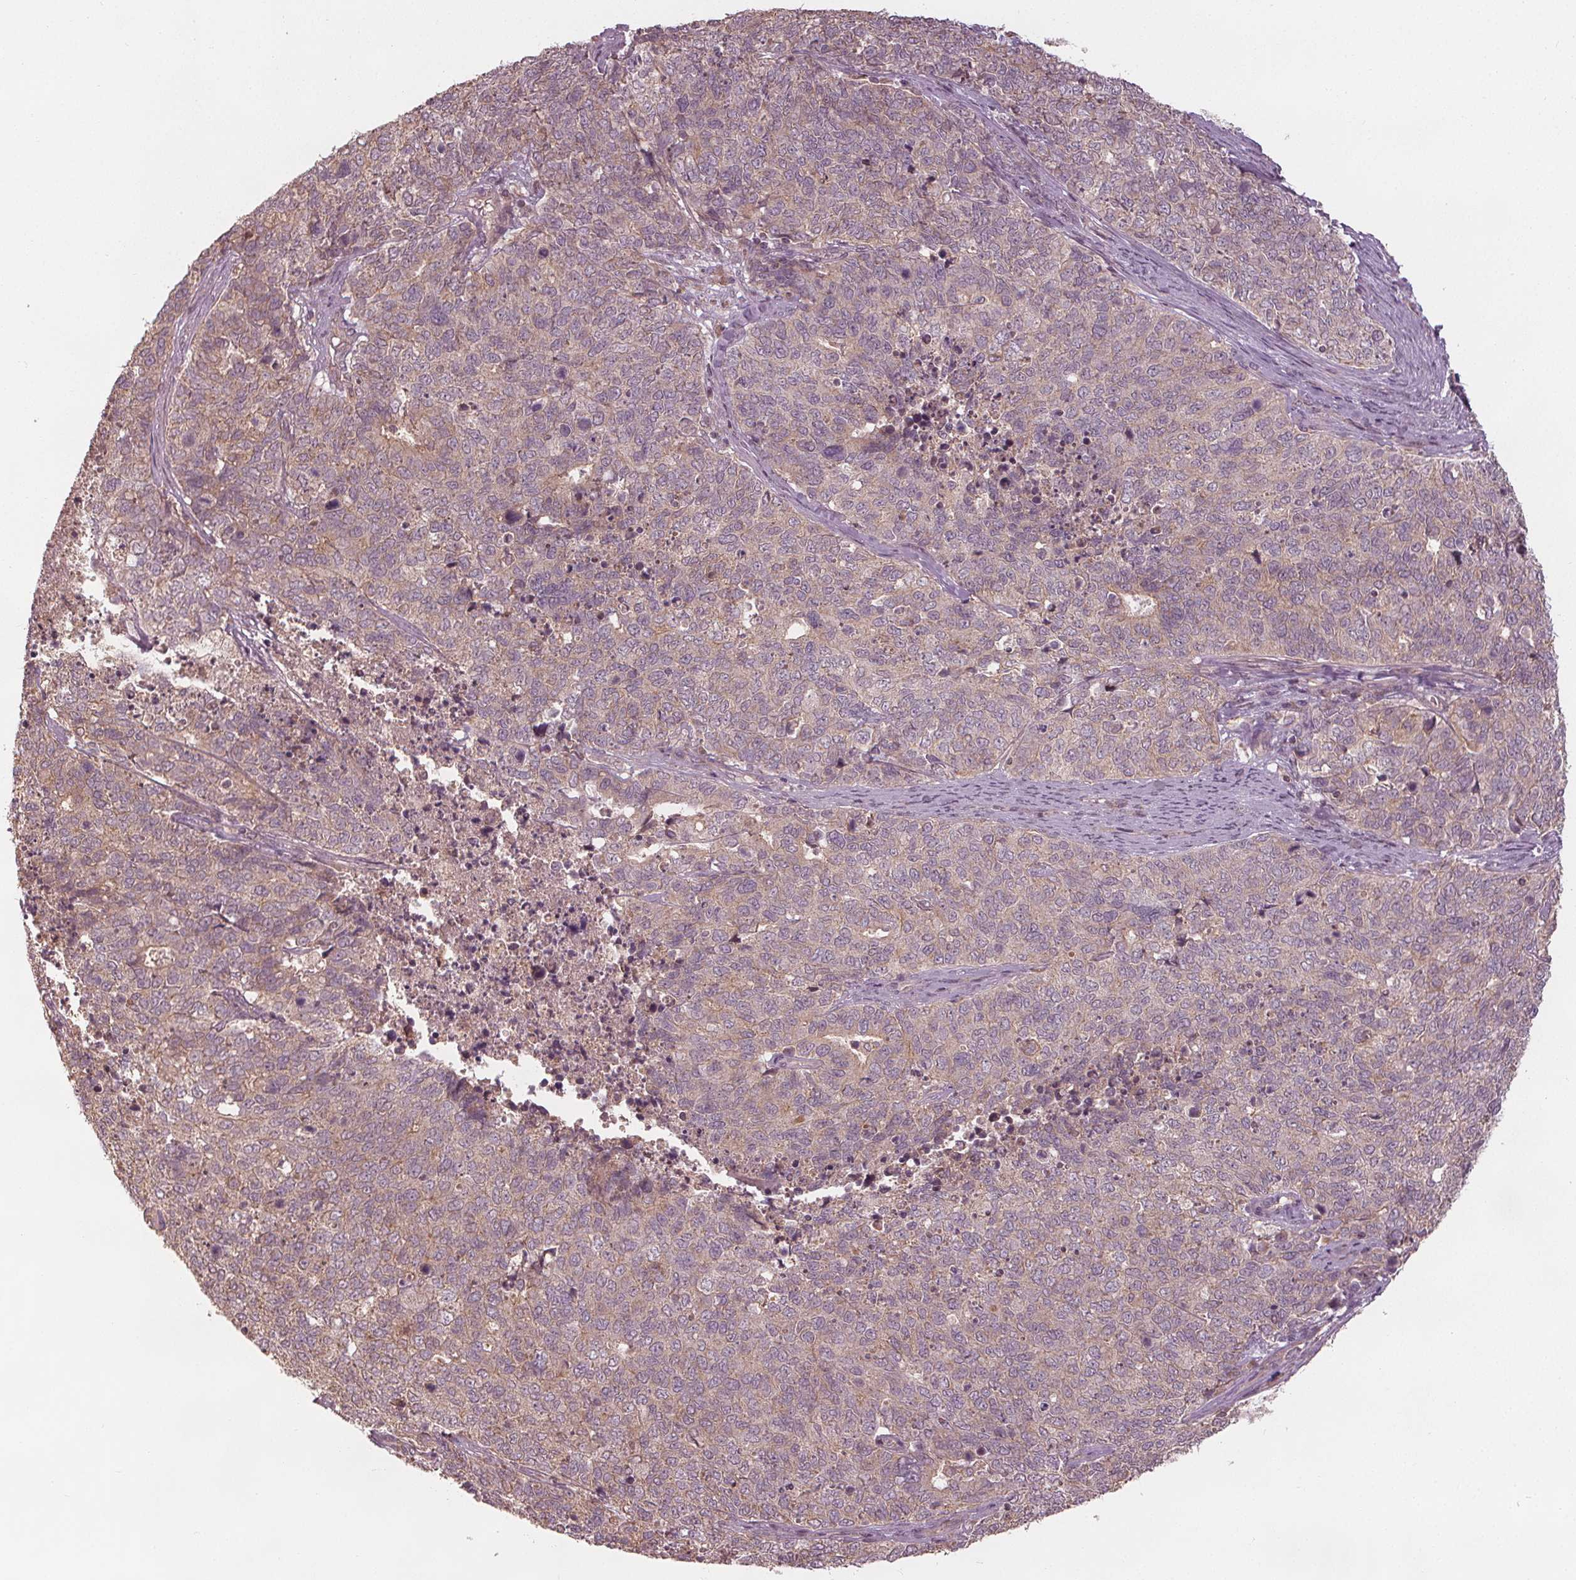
{"staining": {"intensity": "weak", "quantity": "25%-75%", "location": "cytoplasmic/membranous"}, "tissue": "cervical cancer", "cell_type": "Tumor cells", "image_type": "cancer", "snomed": [{"axis": "morphology", "description": "Adenocarcinoma, NOS"}, {"axis": "topography", "description": "Cervix"}], "caption": "Cervical cancer (adenocarcinoma) stained with DAB (3,3'-diaminobenzidine) IHC exhibits low levels of weak cytoplasmic/membranous positivity in about 25%-75% of tumor cells. (IHC, brightfield microscopy, high magnification).", "gene": "GNB2", "patient": {"sex": "female", "age": 63}}